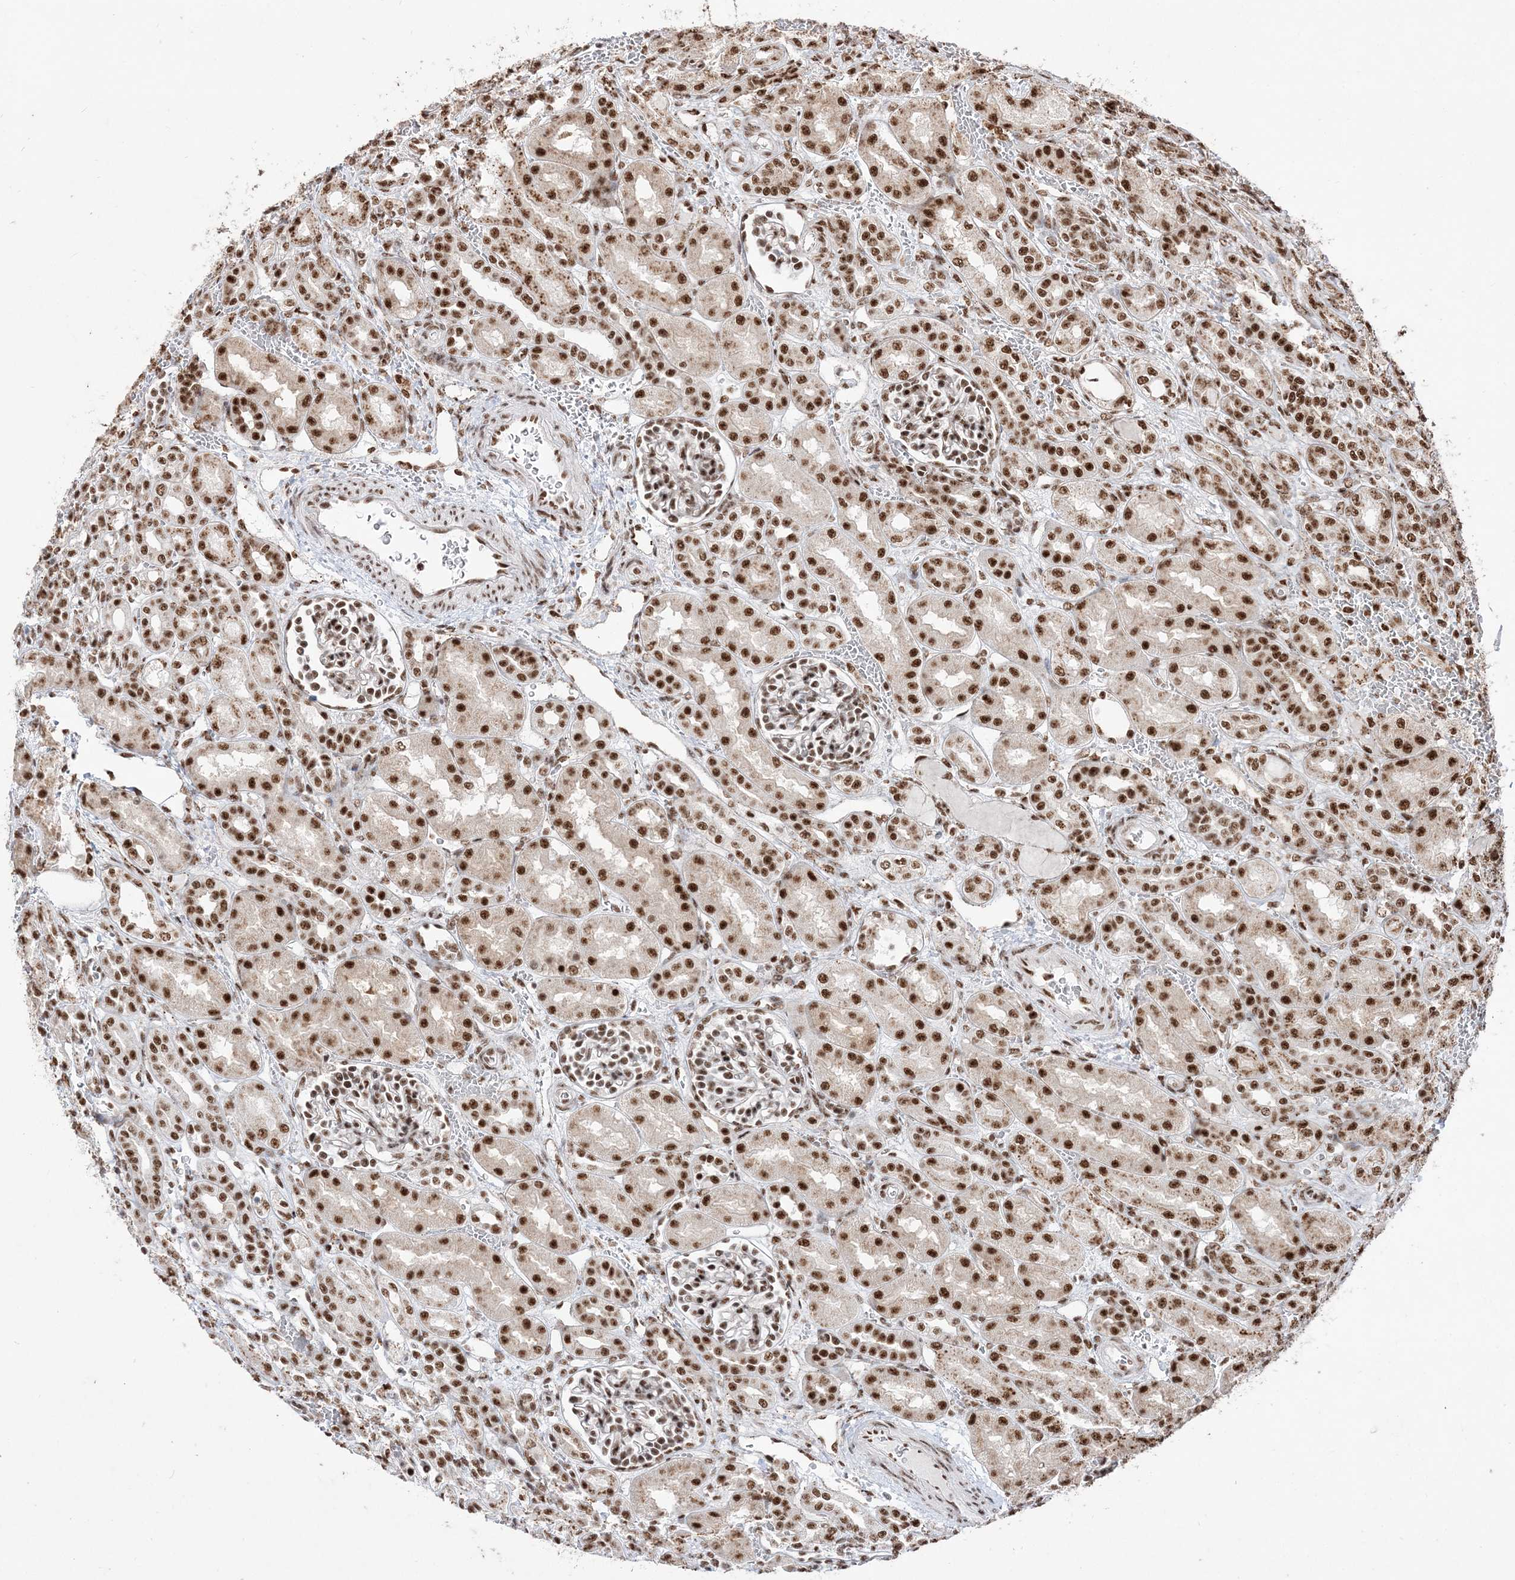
{"staining": {"intensity": "moderate", "quantity": ">75%", "location": "nuclear"}, "tissue": "kidney", "cell_type": "Cells in glomeruli", "image_type": "normal", "snomed": [{"axis": "morphology", "description": "Normal tissue, NOS"}, {"axis": "morphology", "description": "Neoplasm, malignant, NOS"}, {"axis": "topography", "description": "Kidney"}], "caption": "Immunohistochemical staining of benign kidney exhibits moderate nuclear protein expression in approximately >75% of cells in glomeruli.", "gene": "RBM17", "patient": {"sex": "female", "age": 1}}